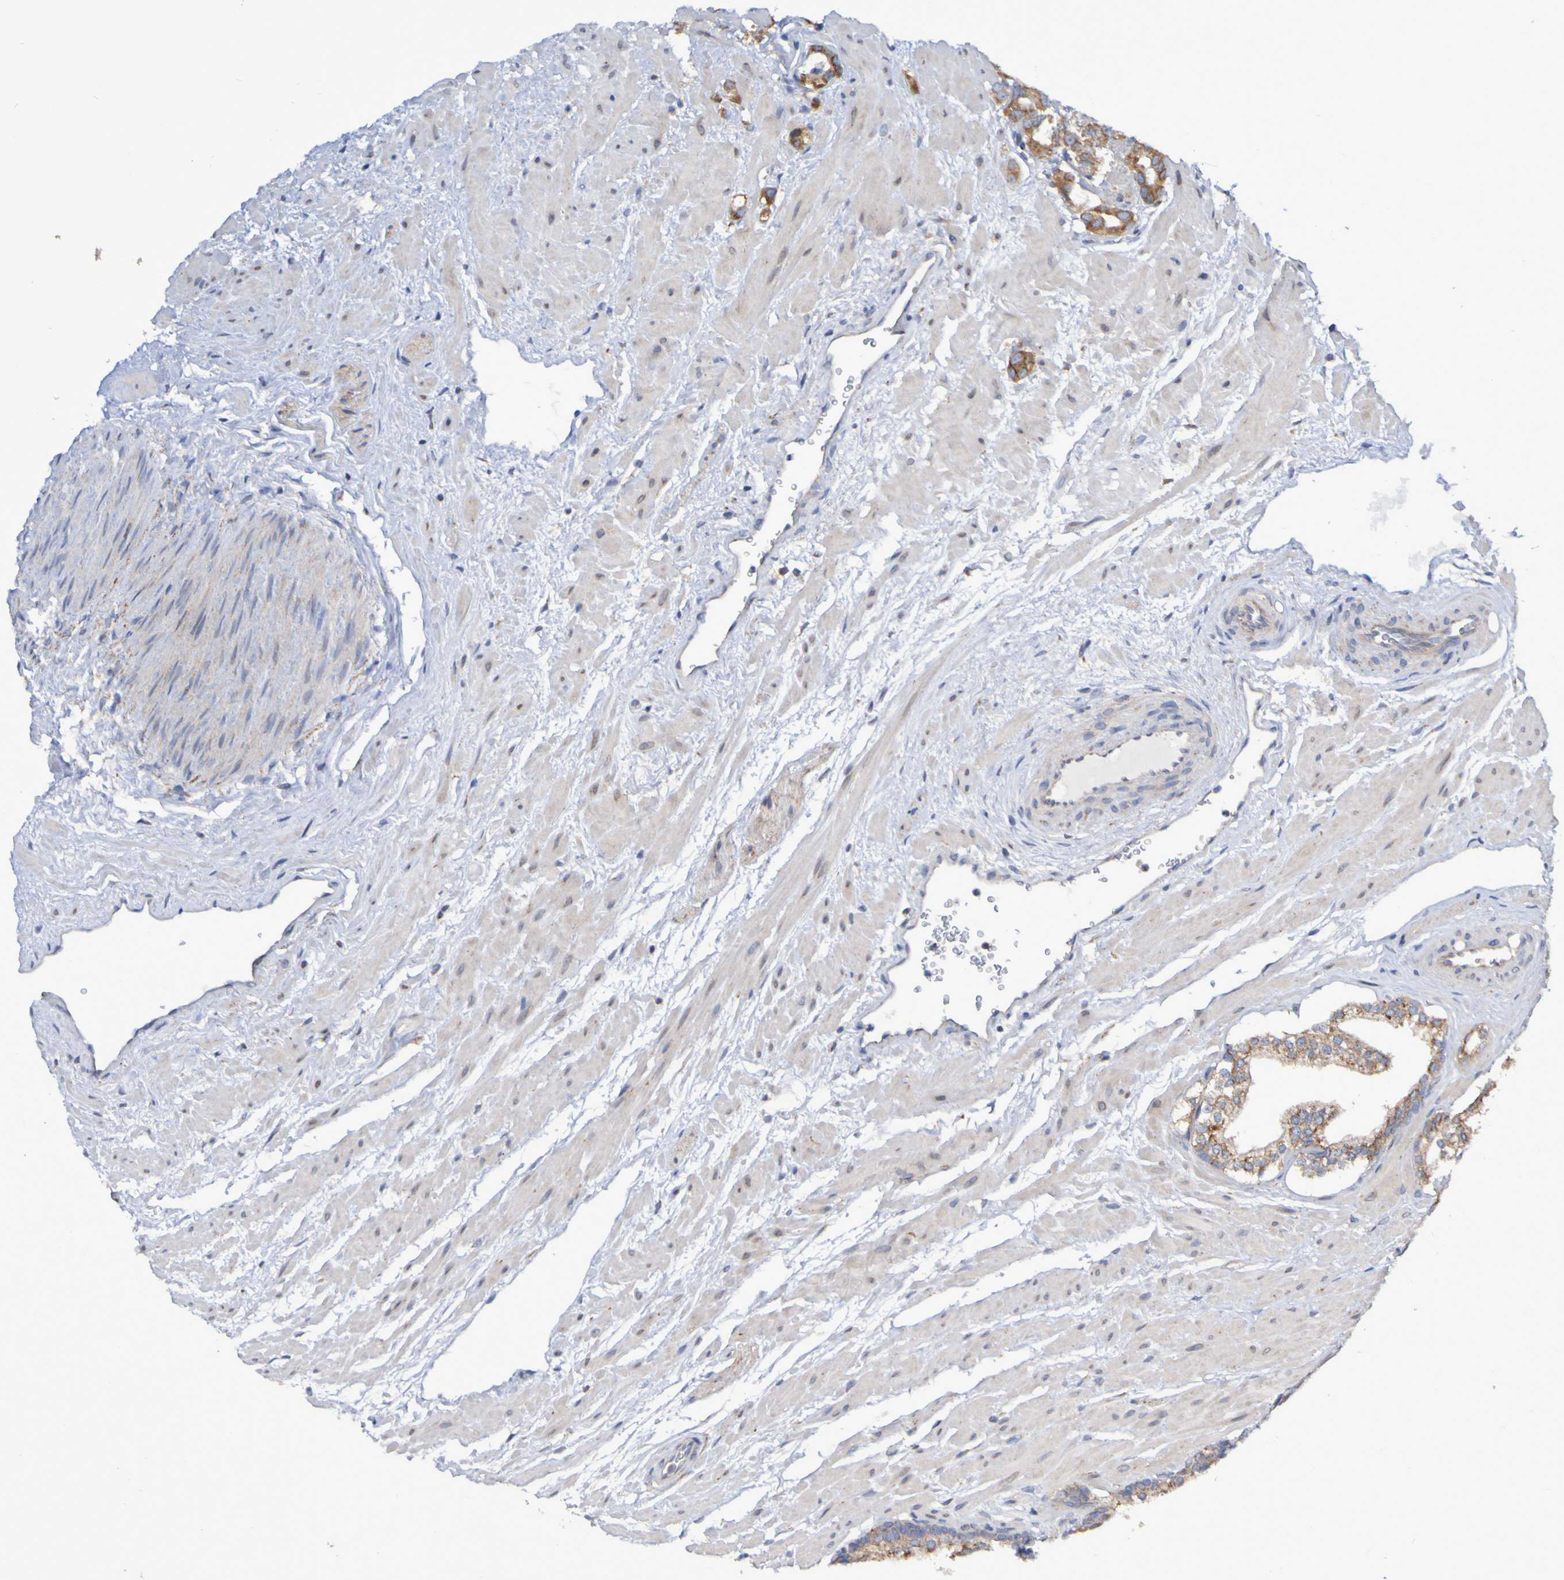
{"staining": {"intensity": "moderate", "quantity": ">75%", "location": "cytoplasmic/membranous"}, "tissue": "prostate cancer", "cell_type": "Tumor cells", "image_type": "cancer", "snomed": [{"axis": "morphology", "description": "Adenocarcinoma, High grade"}, {"axis": "topography", "description": "Prostate"}], "caption": "Moderate cytoplasmic/membranous staining for a protein is seen in about >75% of tumor cells of prostate cancer (high-grade adenocarcinoma) using immunohistochemistry.", "gene": "LMBRD2", "patient": {"sex": "male", "age": 64}}